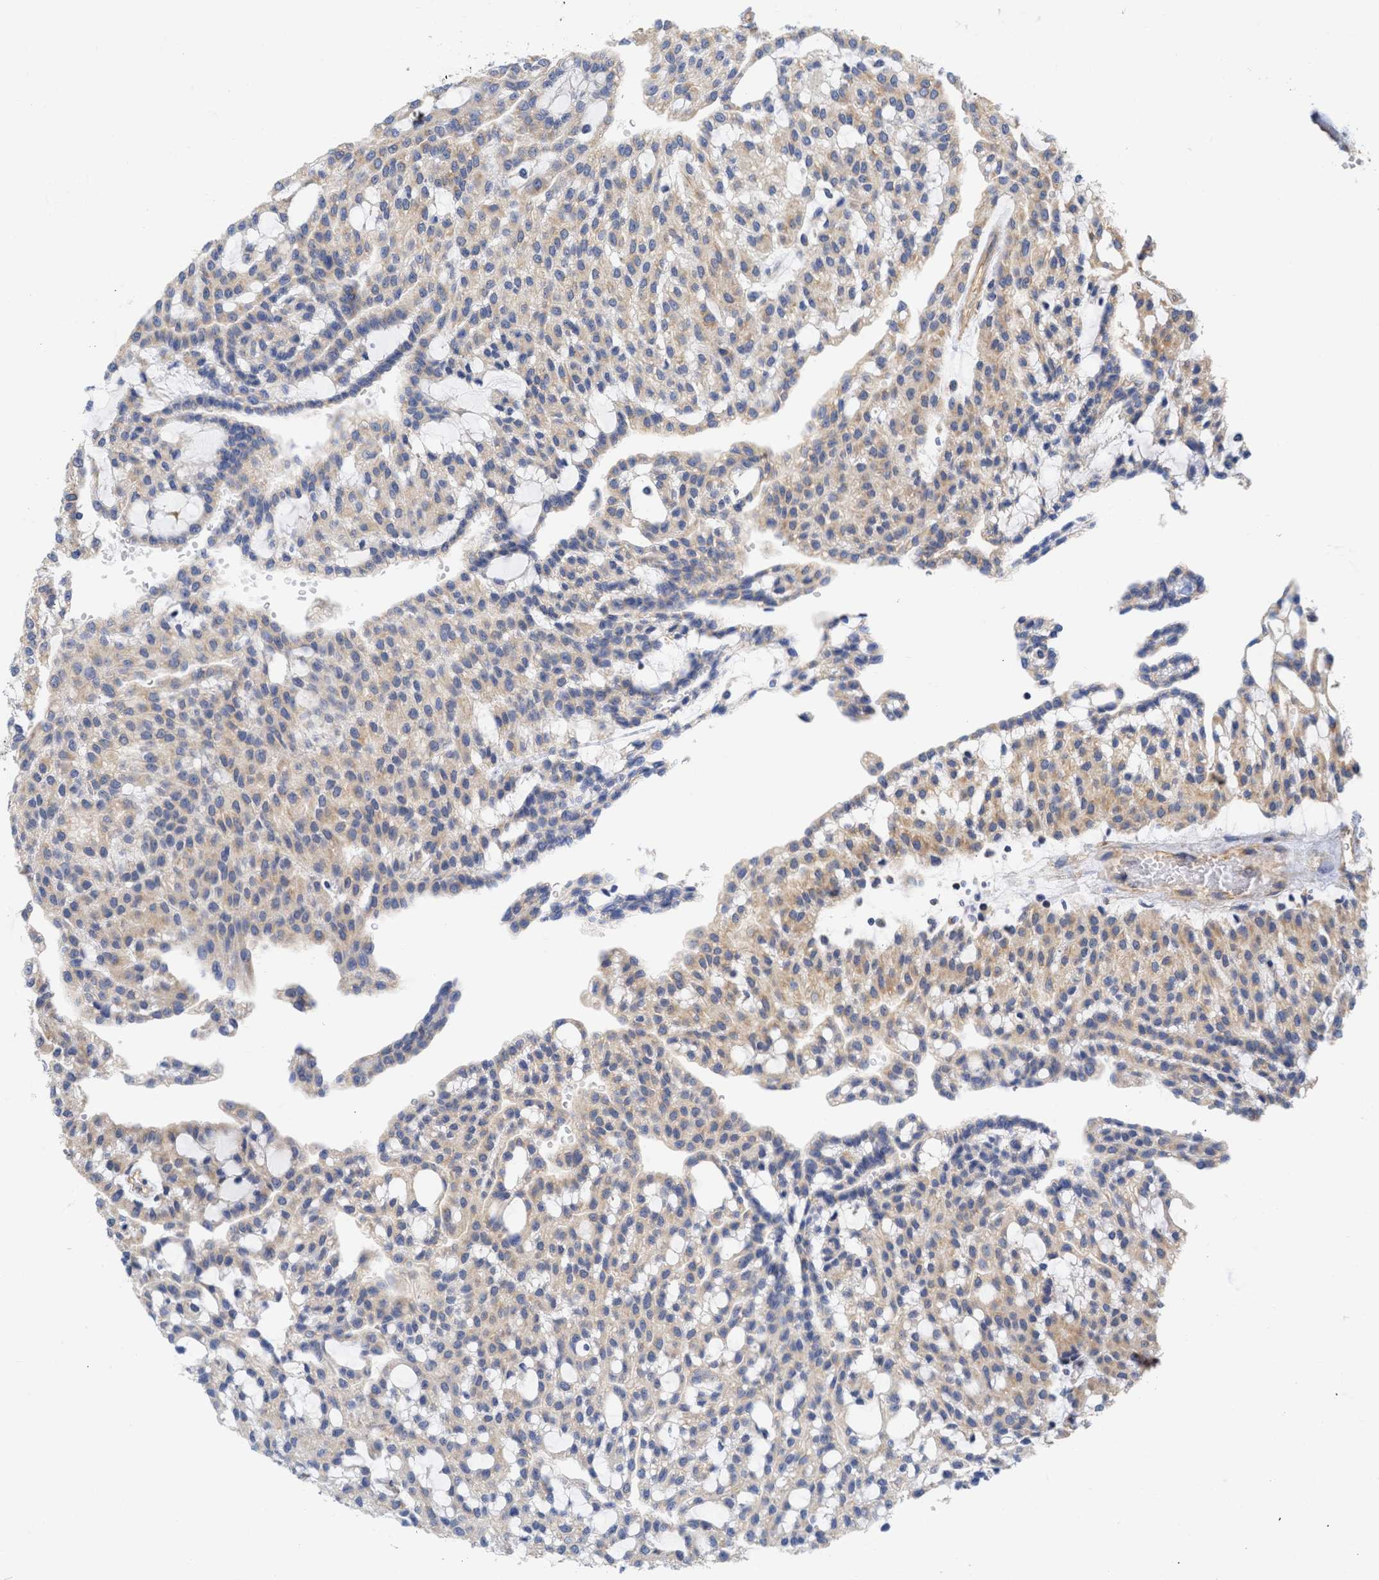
{"staining": {"intensity": "weak", "quantity": ">75%", "location": "cytoplasmic/membranous"}, "tissue": "renal cancer", "cell_type": "Tumor cells", "image_type": "cancer", "snomed": [{"axis": "morphology", "description": "Adenocarcinoma, NOS"}, {"axis": "topography", "description": "Kidney"}], "caption": "Renal adenocarcinoma stained with a brown dye displays weak cytoplasmic/membranous positive positivity in about >75% of tumor cells.", "gene": "MAP2K3", "patient": {"sex": "male", "age": 63}}